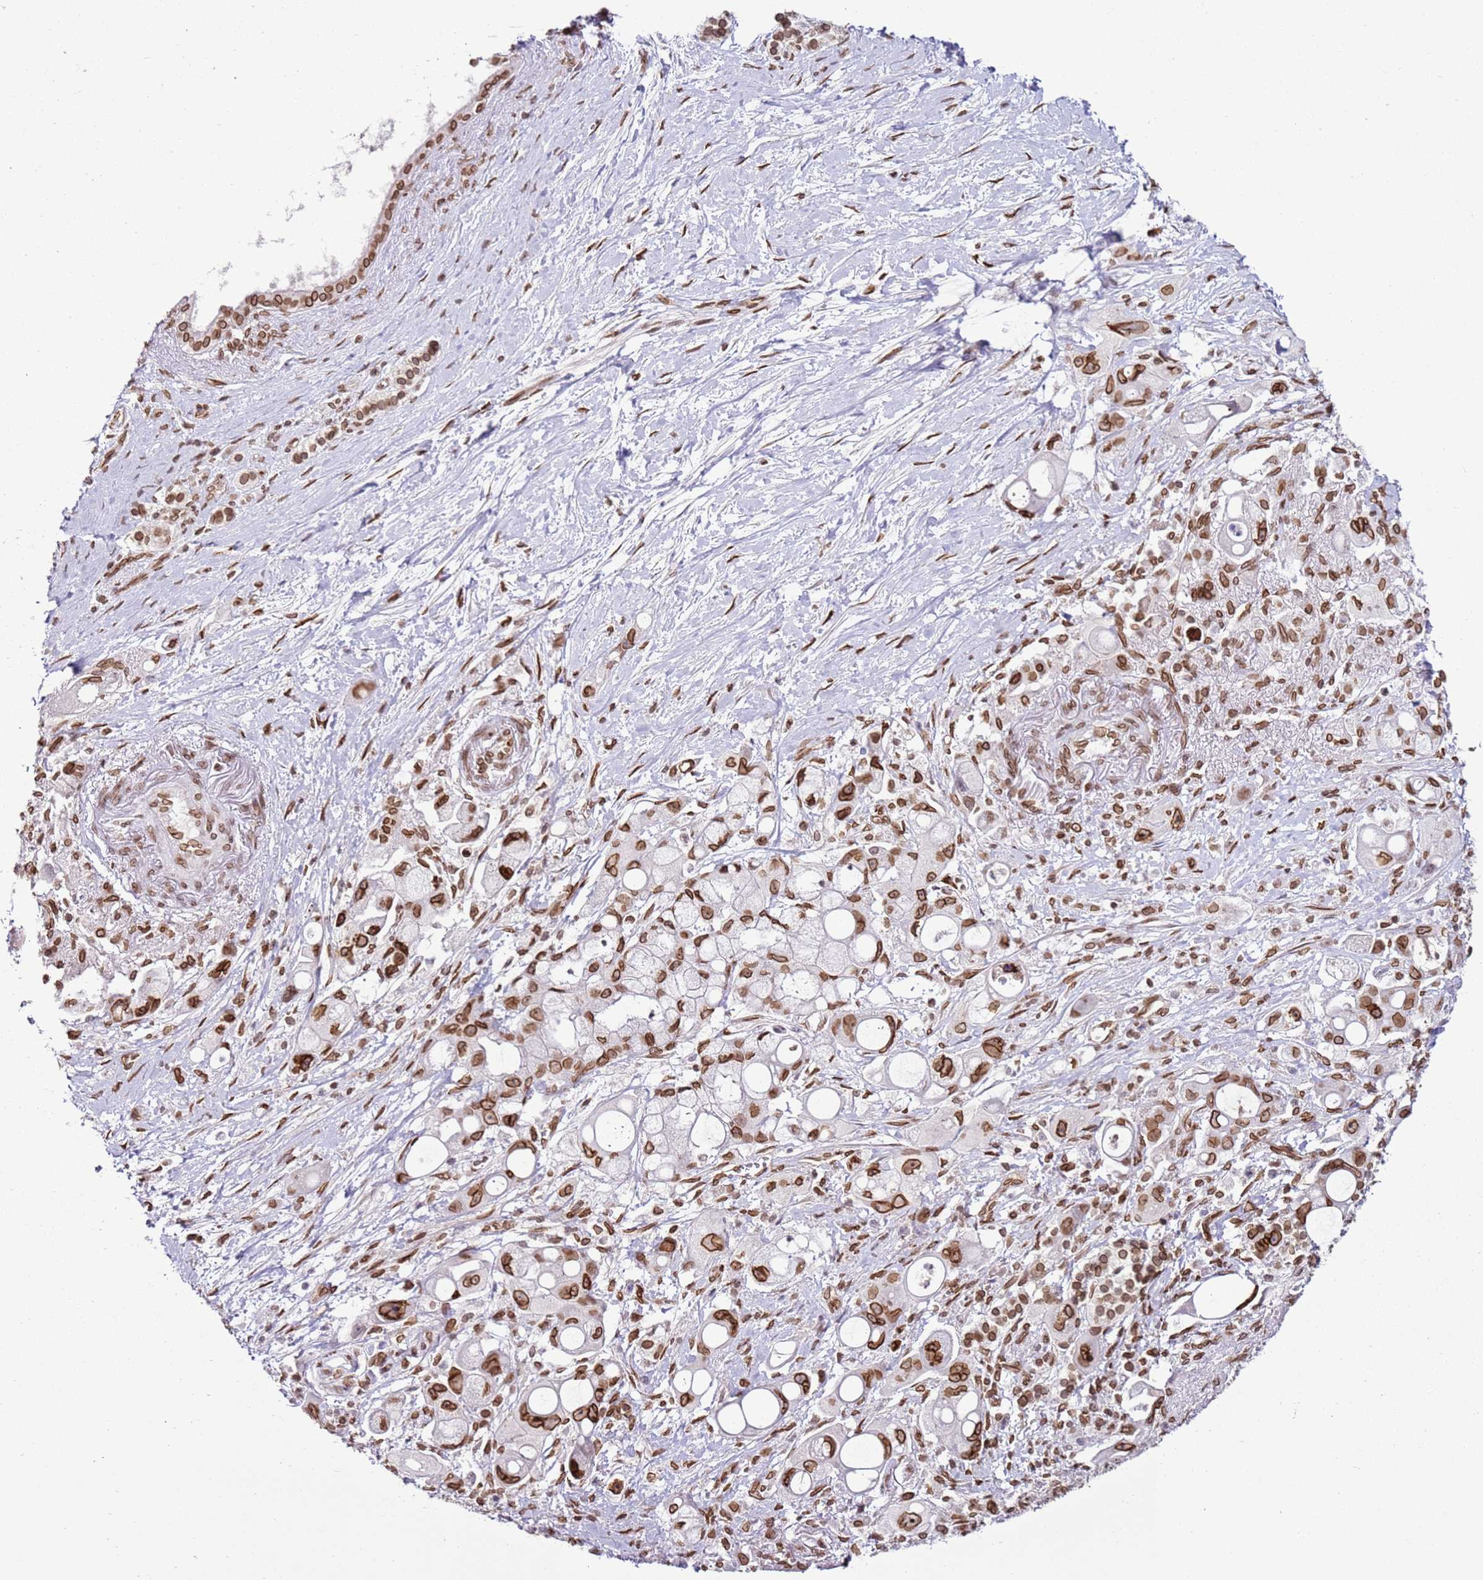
{"staining": {"intensity": "strong", "quantity": "<25%", "location": "cytoplasmic/membranous,nuclear"}, "tissue": "pancreatic cancer", "cell_type": "Tumor cells", "image_type": "cancer", "snomed": [{"axis": "morphology", "description": "Adenocarcinoma, NOS"}, {"axis": "topography", "description": "Pancreas"}], "caption": "Human pancreatic cancer (adenocarcinoma) stained with a protein marker displays strong staining in tumor cells.", "gene": "POU6F1", "patient": {"sex": "male", "age": 68}}